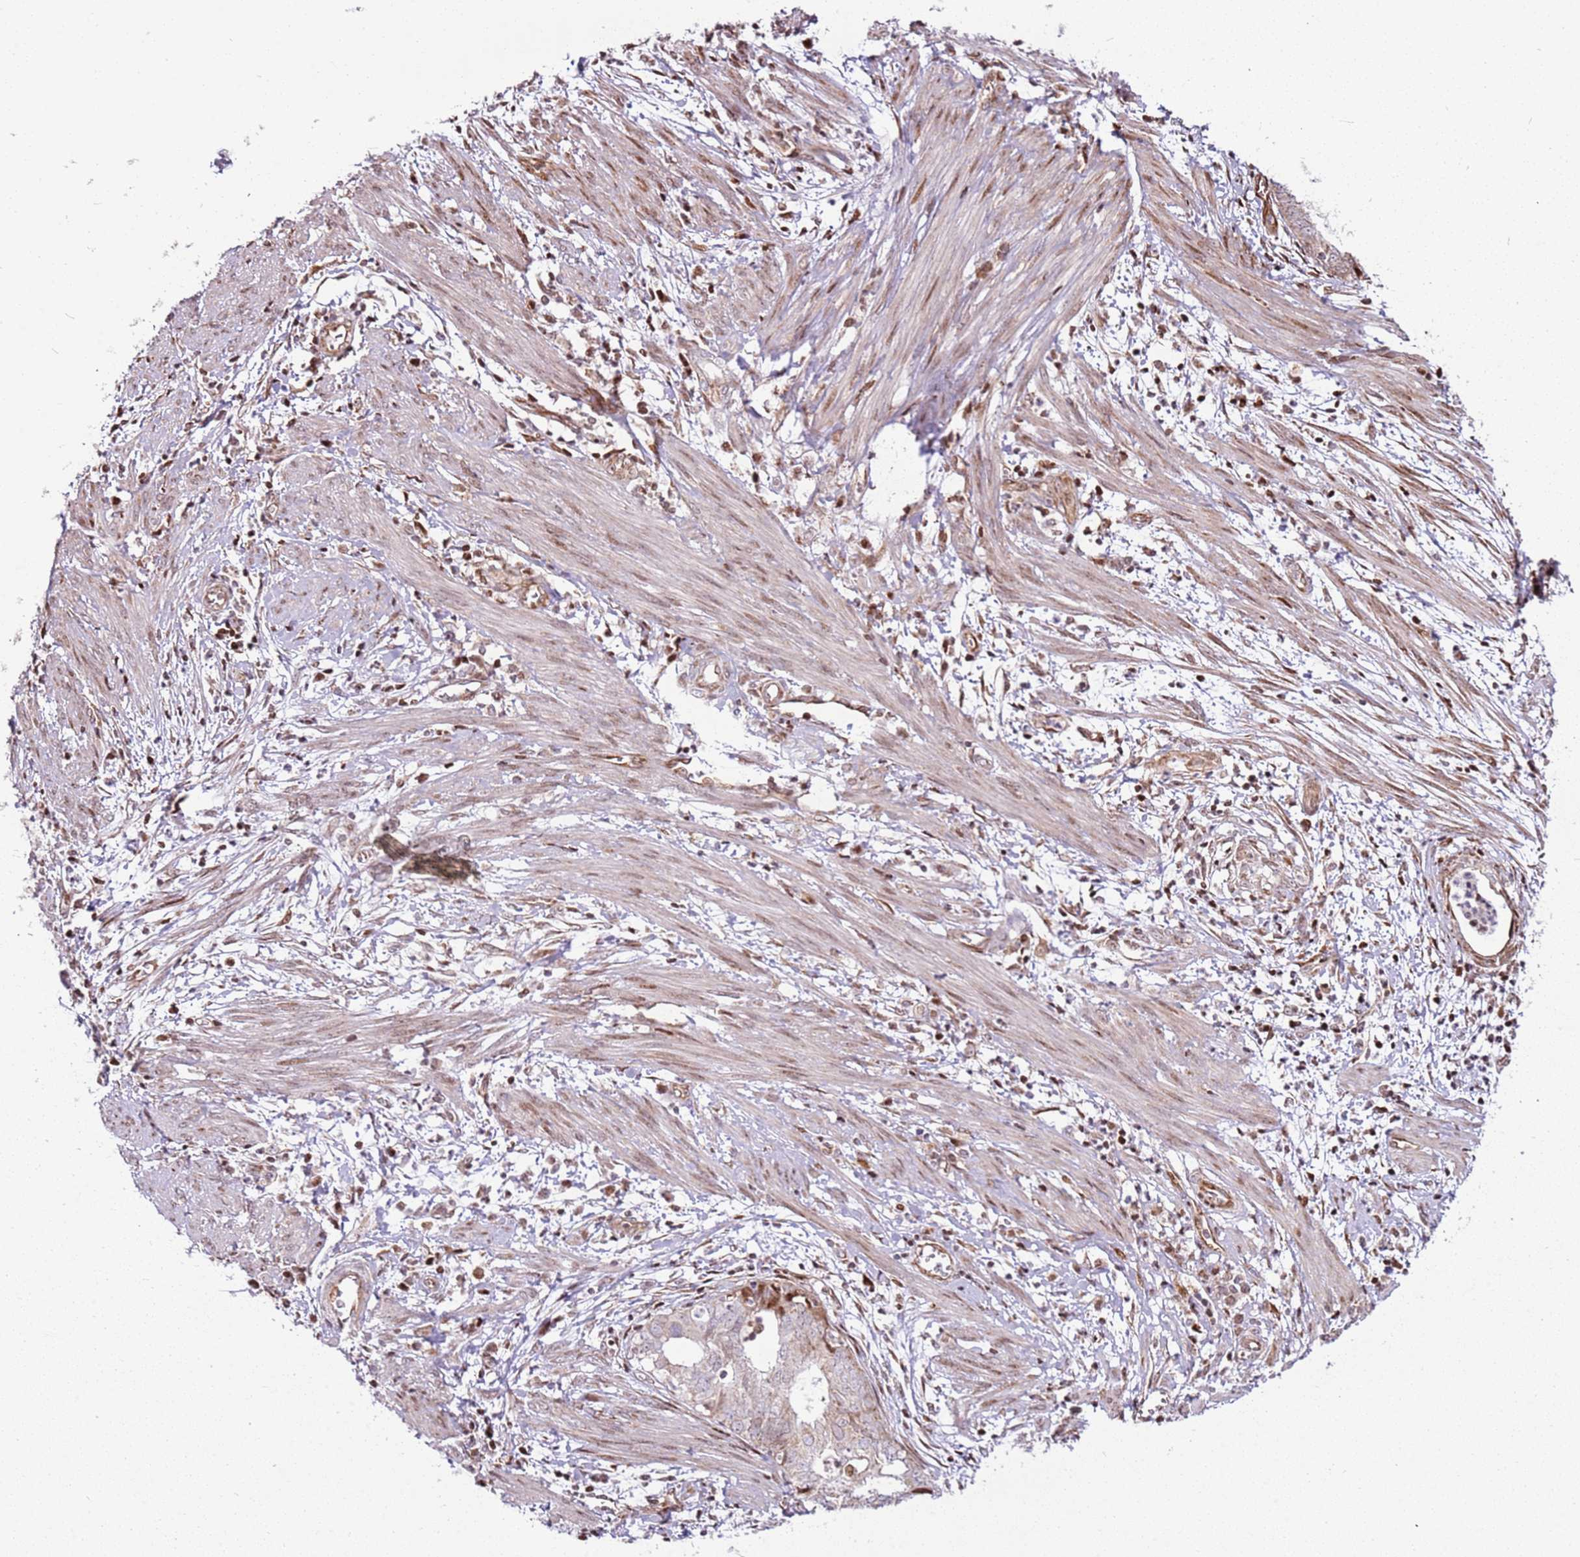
{"staining": {"intensity": "moderate", "quantity": "<25%", "location": "nuclear"}, "tissue": "endometrial cancer", "cell_type": "Tumor cells", "image_type": "cancer", "snomed": [{"axis": "morphology", "description": "Adenocarcinoma, NOS"}, {"axis": "topography", "description": "Endometrium"}], "caption": "Protein positivity by immunohistochemistry (IHC) shows moderate nuclear staining in about <25% of tumor cells in endometrial cancer (adenocarcinoma).", "gene": "PCTP", "patient": {"sex": "female", "age": 68}}